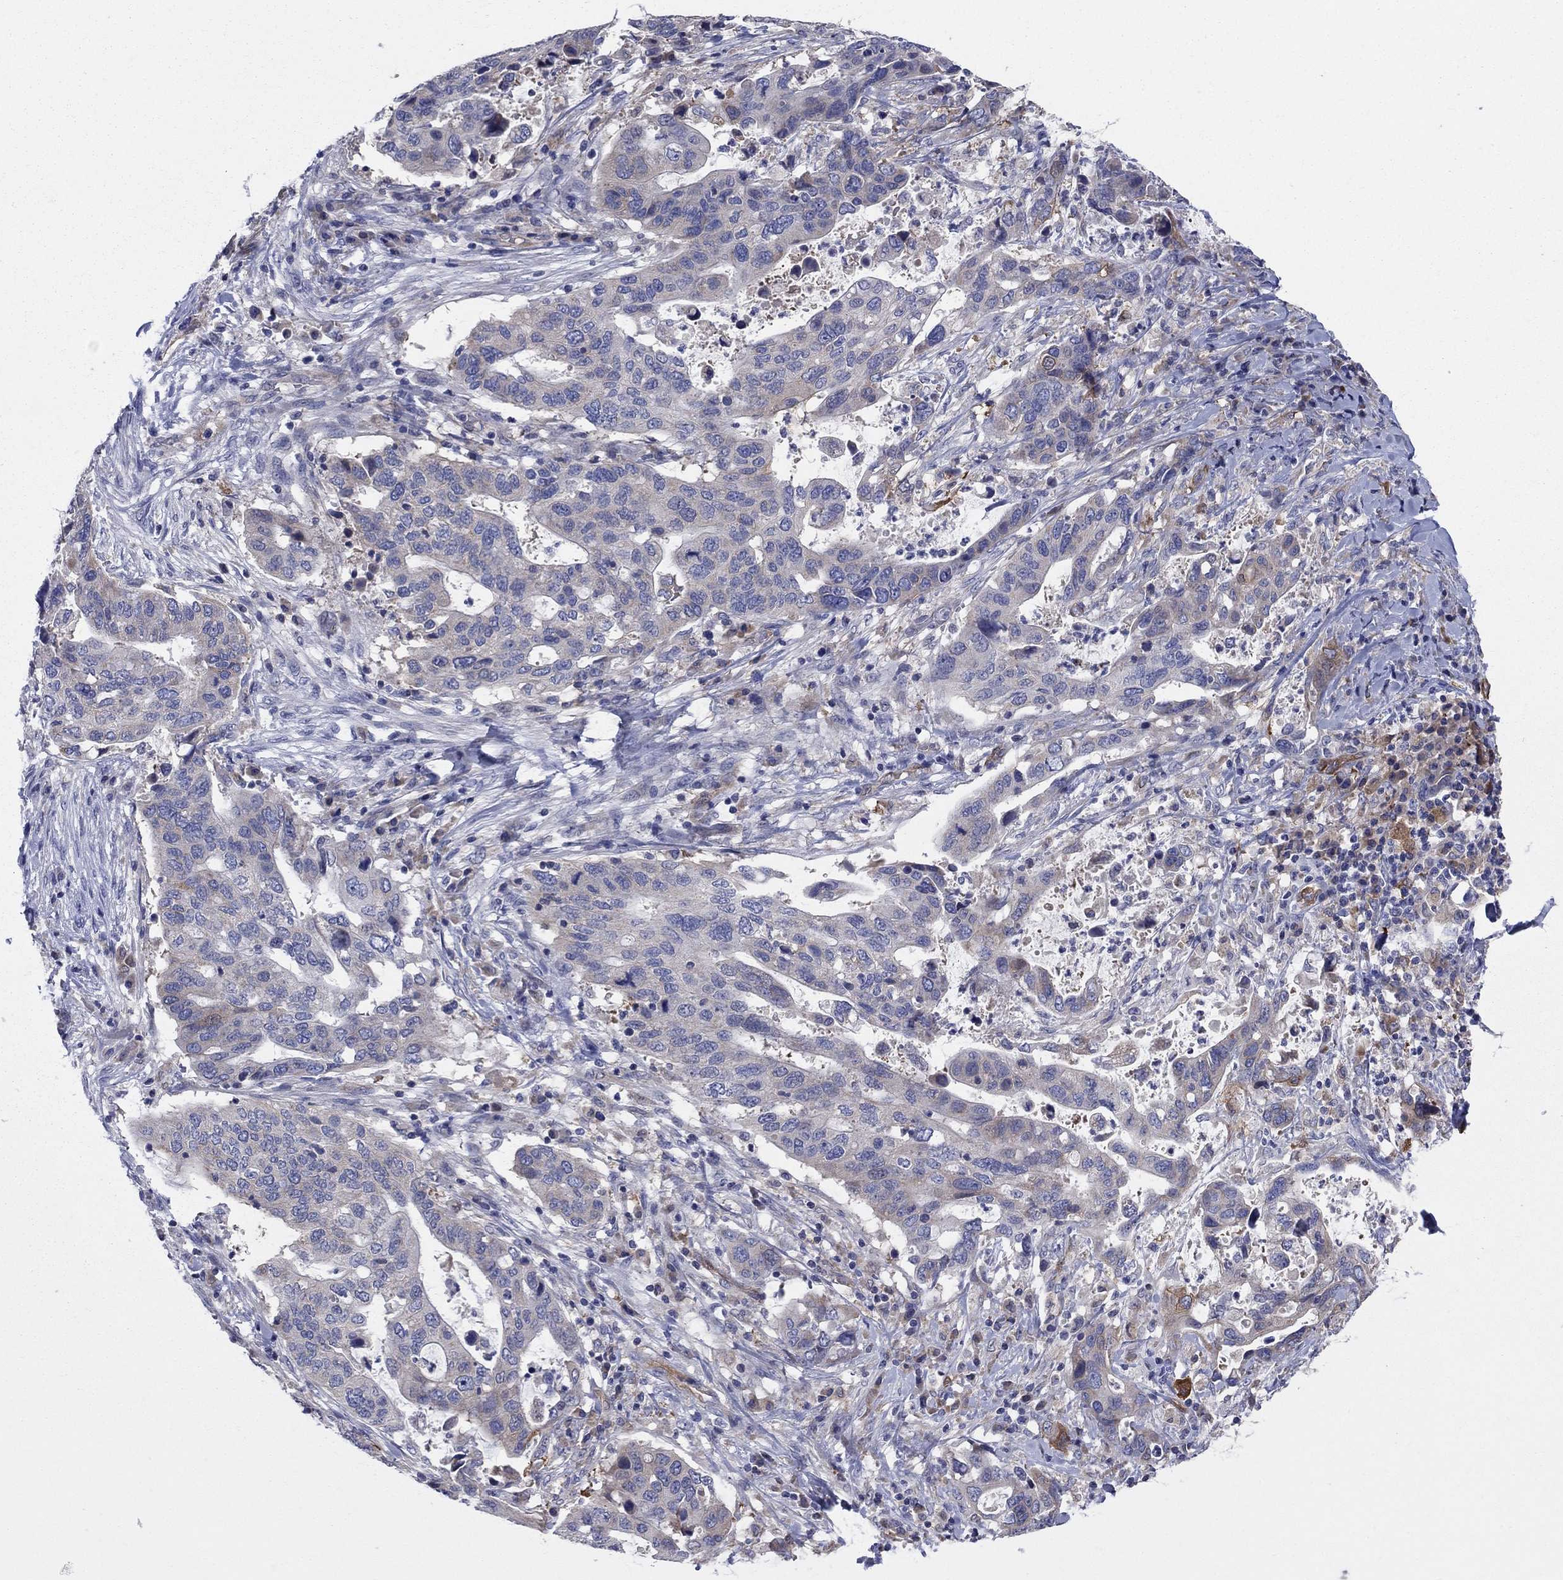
{"staining": {"intensity": "moderate", "quantity": "<25%", "location": "cytoplasmic/membranous"}, "tissue": "stomach cancer", "cell_type": "Tumor cells", "image_type": "cancer", "snomed": [{"axis": "morphology", "description": "Adenocarcinoma, NOS"}, {"axis": "topography", "description": "Stomach"}], "caption": "A high-resolution image shows immunohistochemistry (IHC) staining of stomach cancer, which exhibits moderate cytoplasmic/membranous expression in about <25% of tumor cells.", "gene": "EMP2", "patient": {"sex": "male", "age": 54}}